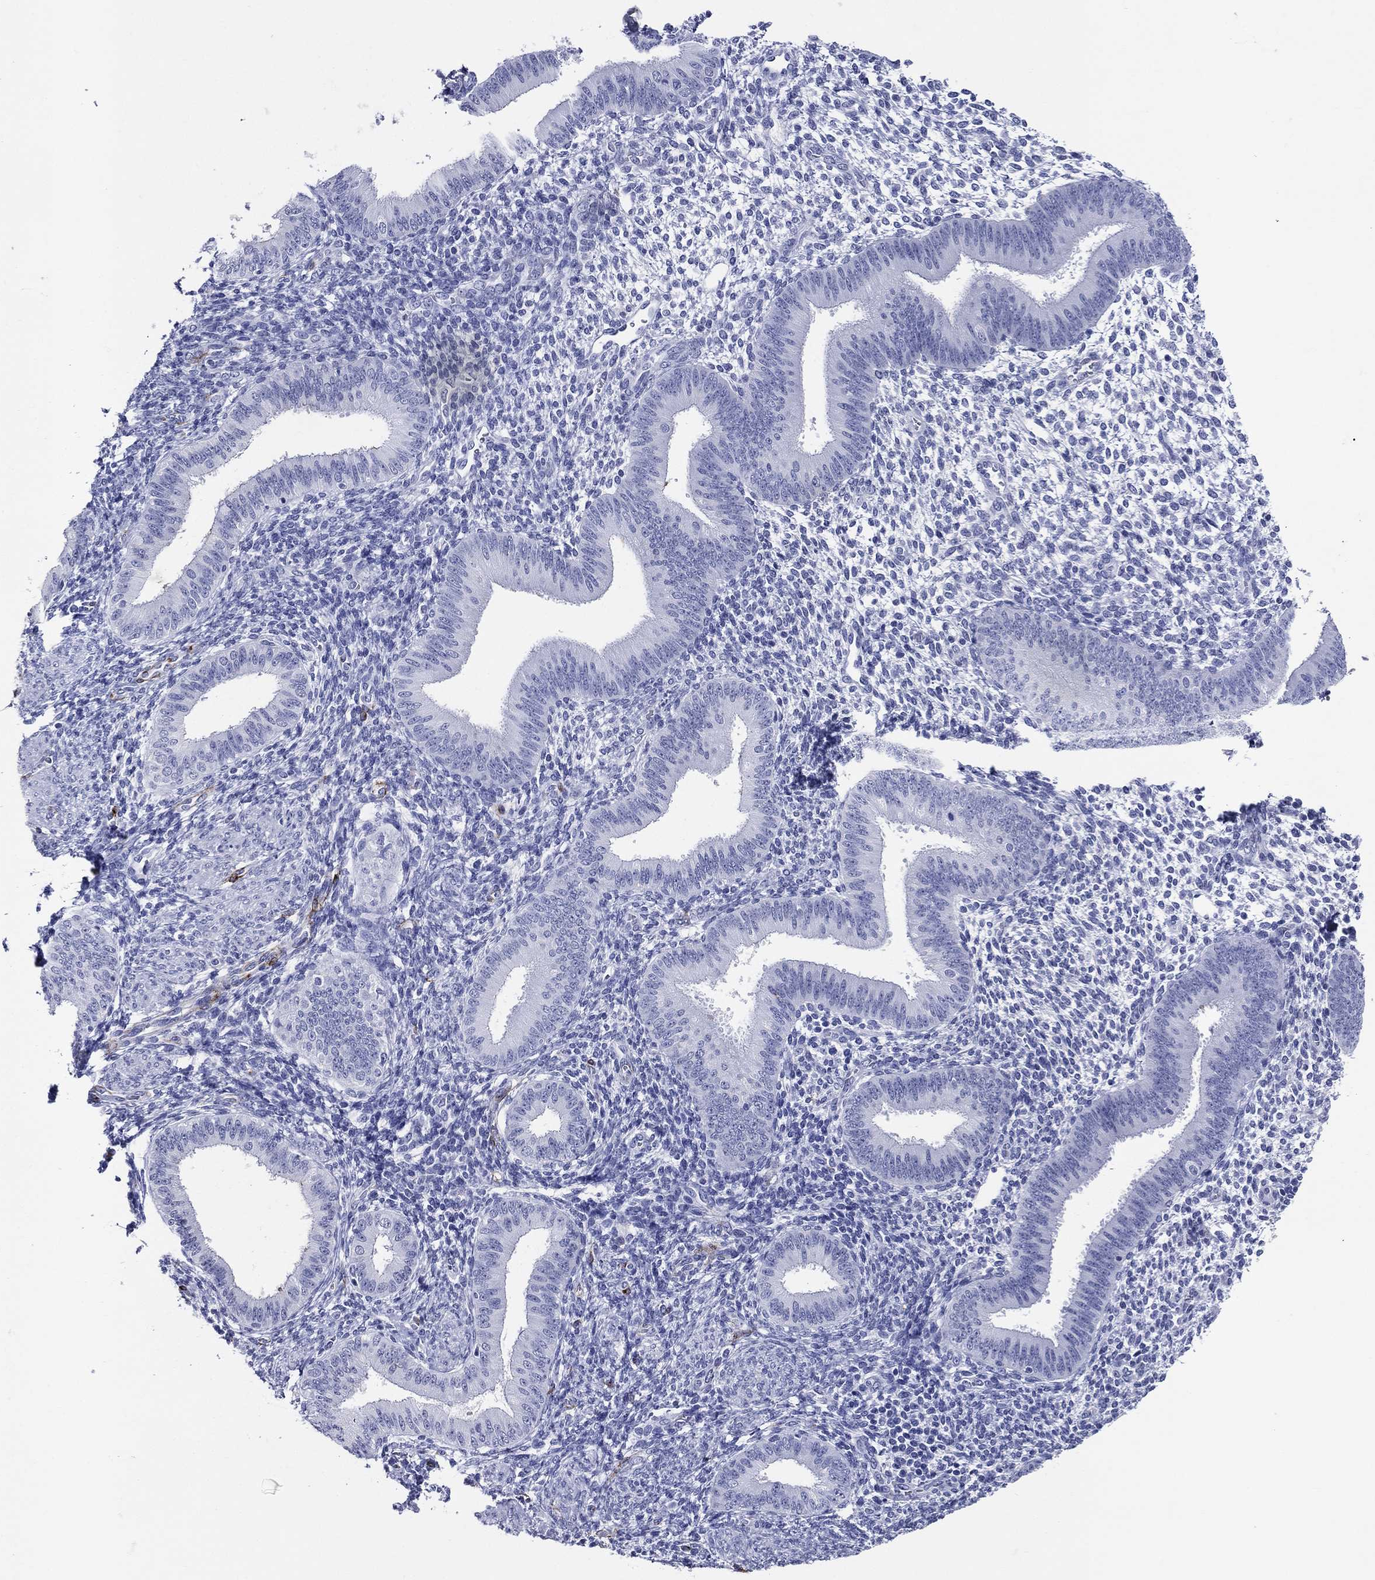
{"staining": {"intensity": "negative", "quantity": "none", "location": "none"}, "tissue": "endometrium", "cell_type": "Cells in endometrial stroma", "image_type": "normal", "snomed": [{"axis": "morphology", "description": "Normal tissue, NOS"}, {"axis": "topography", "description": "Endometrium"}], "caption": "DAB immunohistochemical staining of benign human endometrium reveals no significant staining in cells in endometrial stroma.", "gene": "ACE2", "patient": {"sex": "female", "age": 39}}